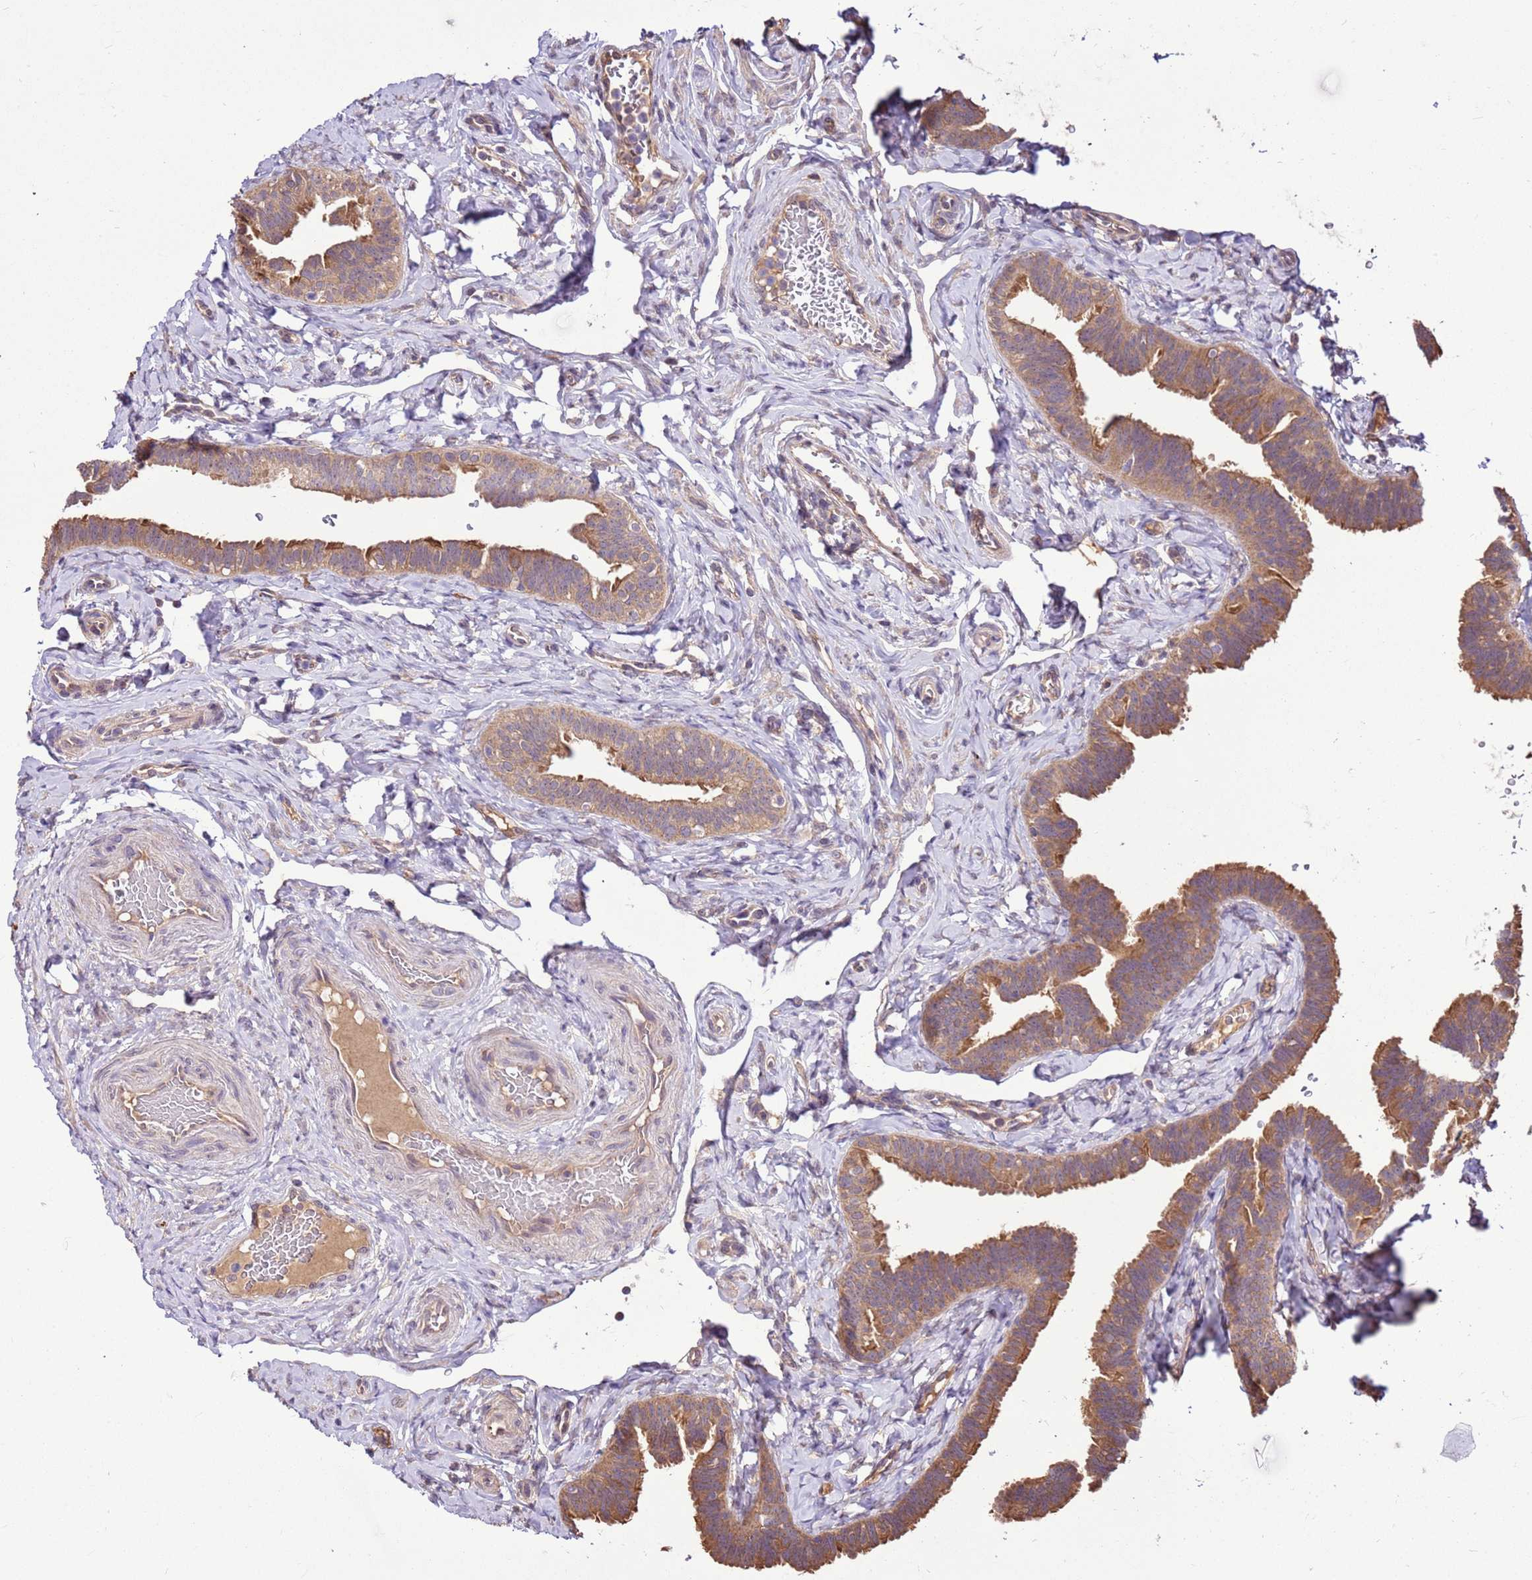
{"staining": {"intensity": "moderate", "quantity": "25%-75%", "location": "cytoplasmic/membranous"}, "tissue": "fallopian tube", "cell_type": "Glandular cells", "image_type": "normal", "snomed": [{"axis": "morphology", "description": "Normal tissue, NOS"}, {"axis": "topography", "description": "Fallopian tube"}], "caption": "Brown immunohistochemical staining in normal human fallopian tube shows moderate cytoplasmic/membranous expression in about 25%-75% of glandular cells. Nuclei are stained in blue.", "gene": "BBS5", "patient": {"sex": "female", "age": 39}}